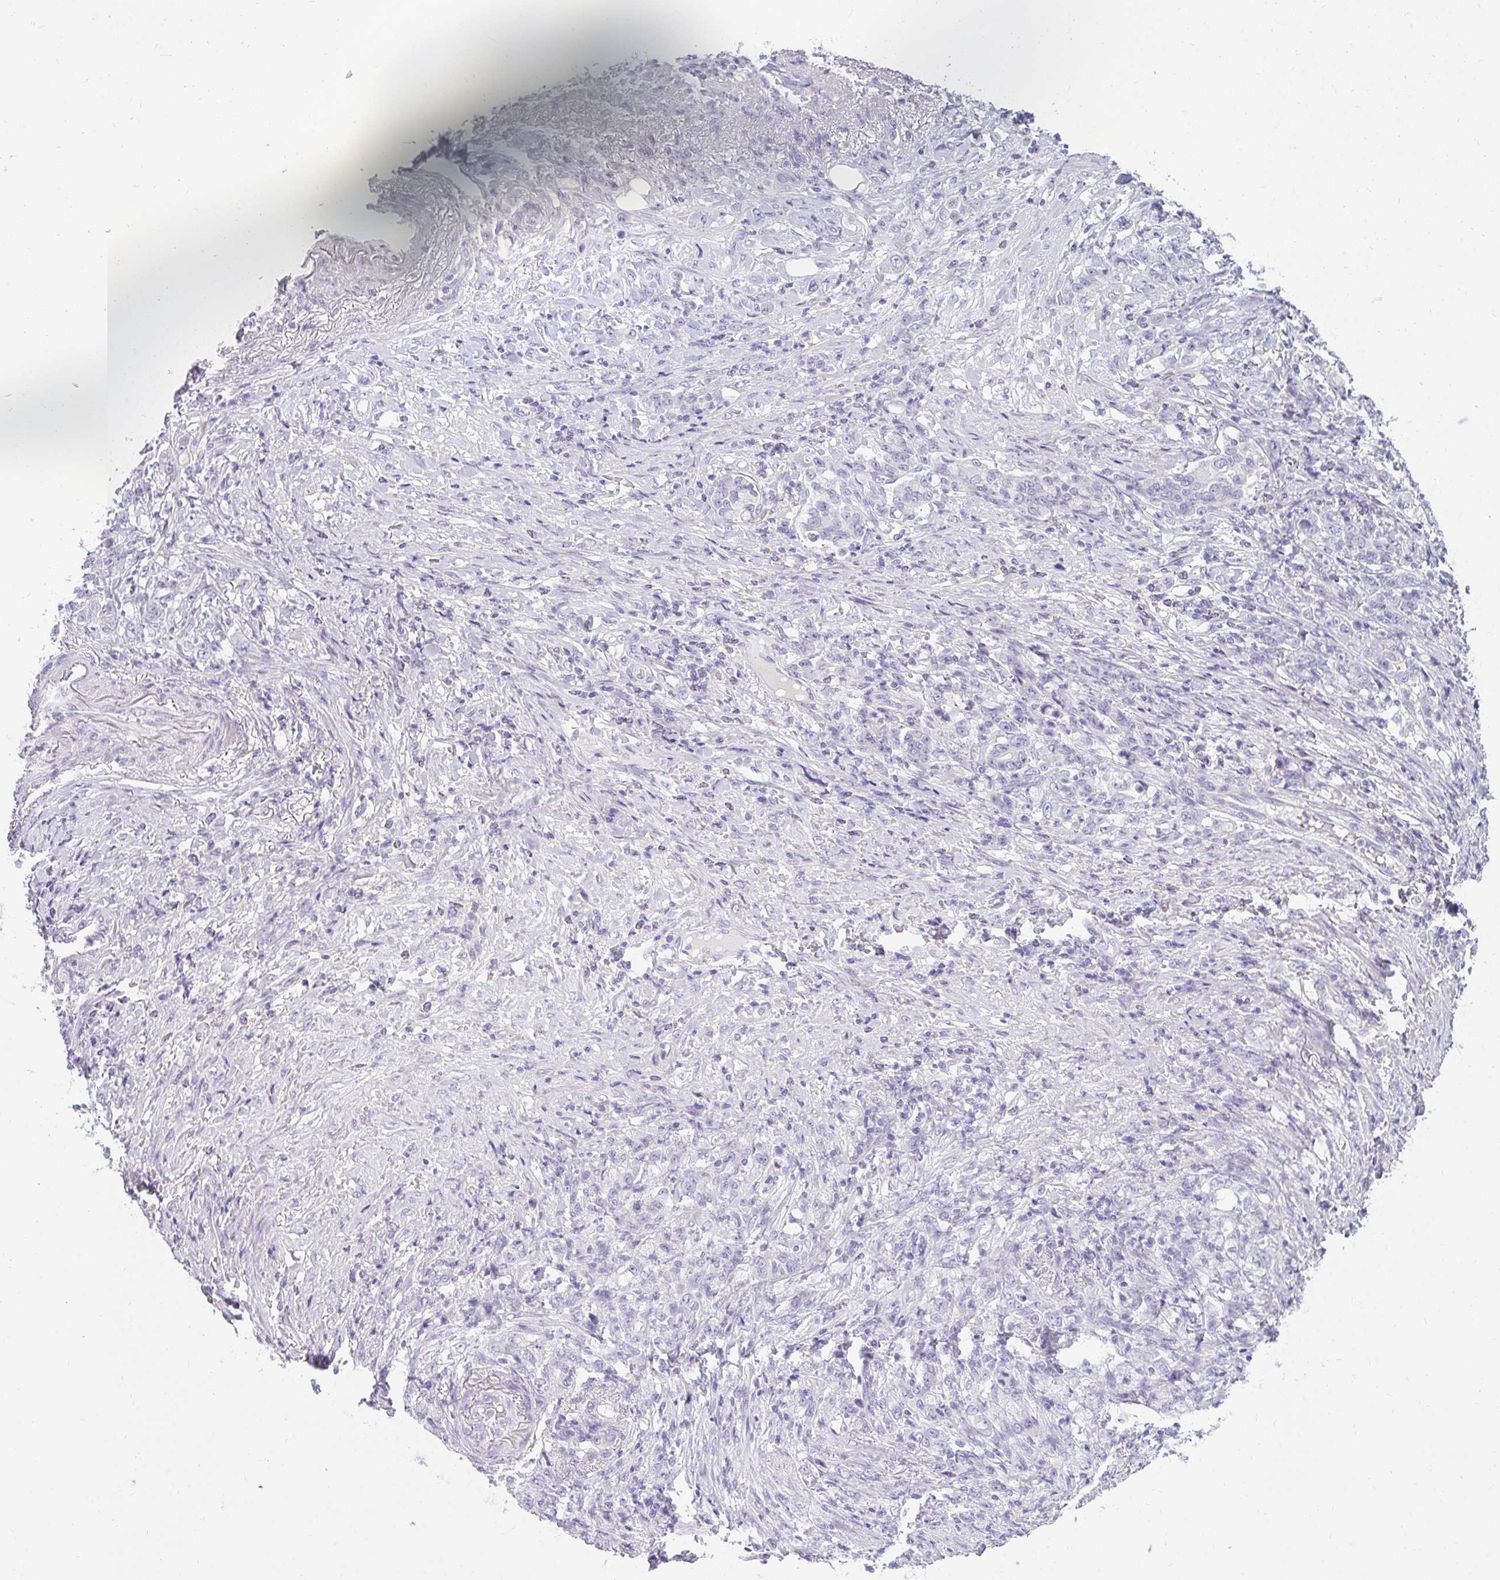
{"staining": {"intensity": "negative", "quantity": "none", "location": "none"}, "tissue": "stomach cancer", "cell_type": "Tumor cells", "image_type": "cancer", "snomed": [{"axis": "morphology", "description": "Adenocarcinoma, NOS"}, {"axis": "topography", "description": "Stomach"}], "caption": "Protein analysis of stomach adenocarcinoma shows no significant expression in tumor cells.", "gene": "PPP1R3G", "patient": {"sex": "female", "age": 79}}